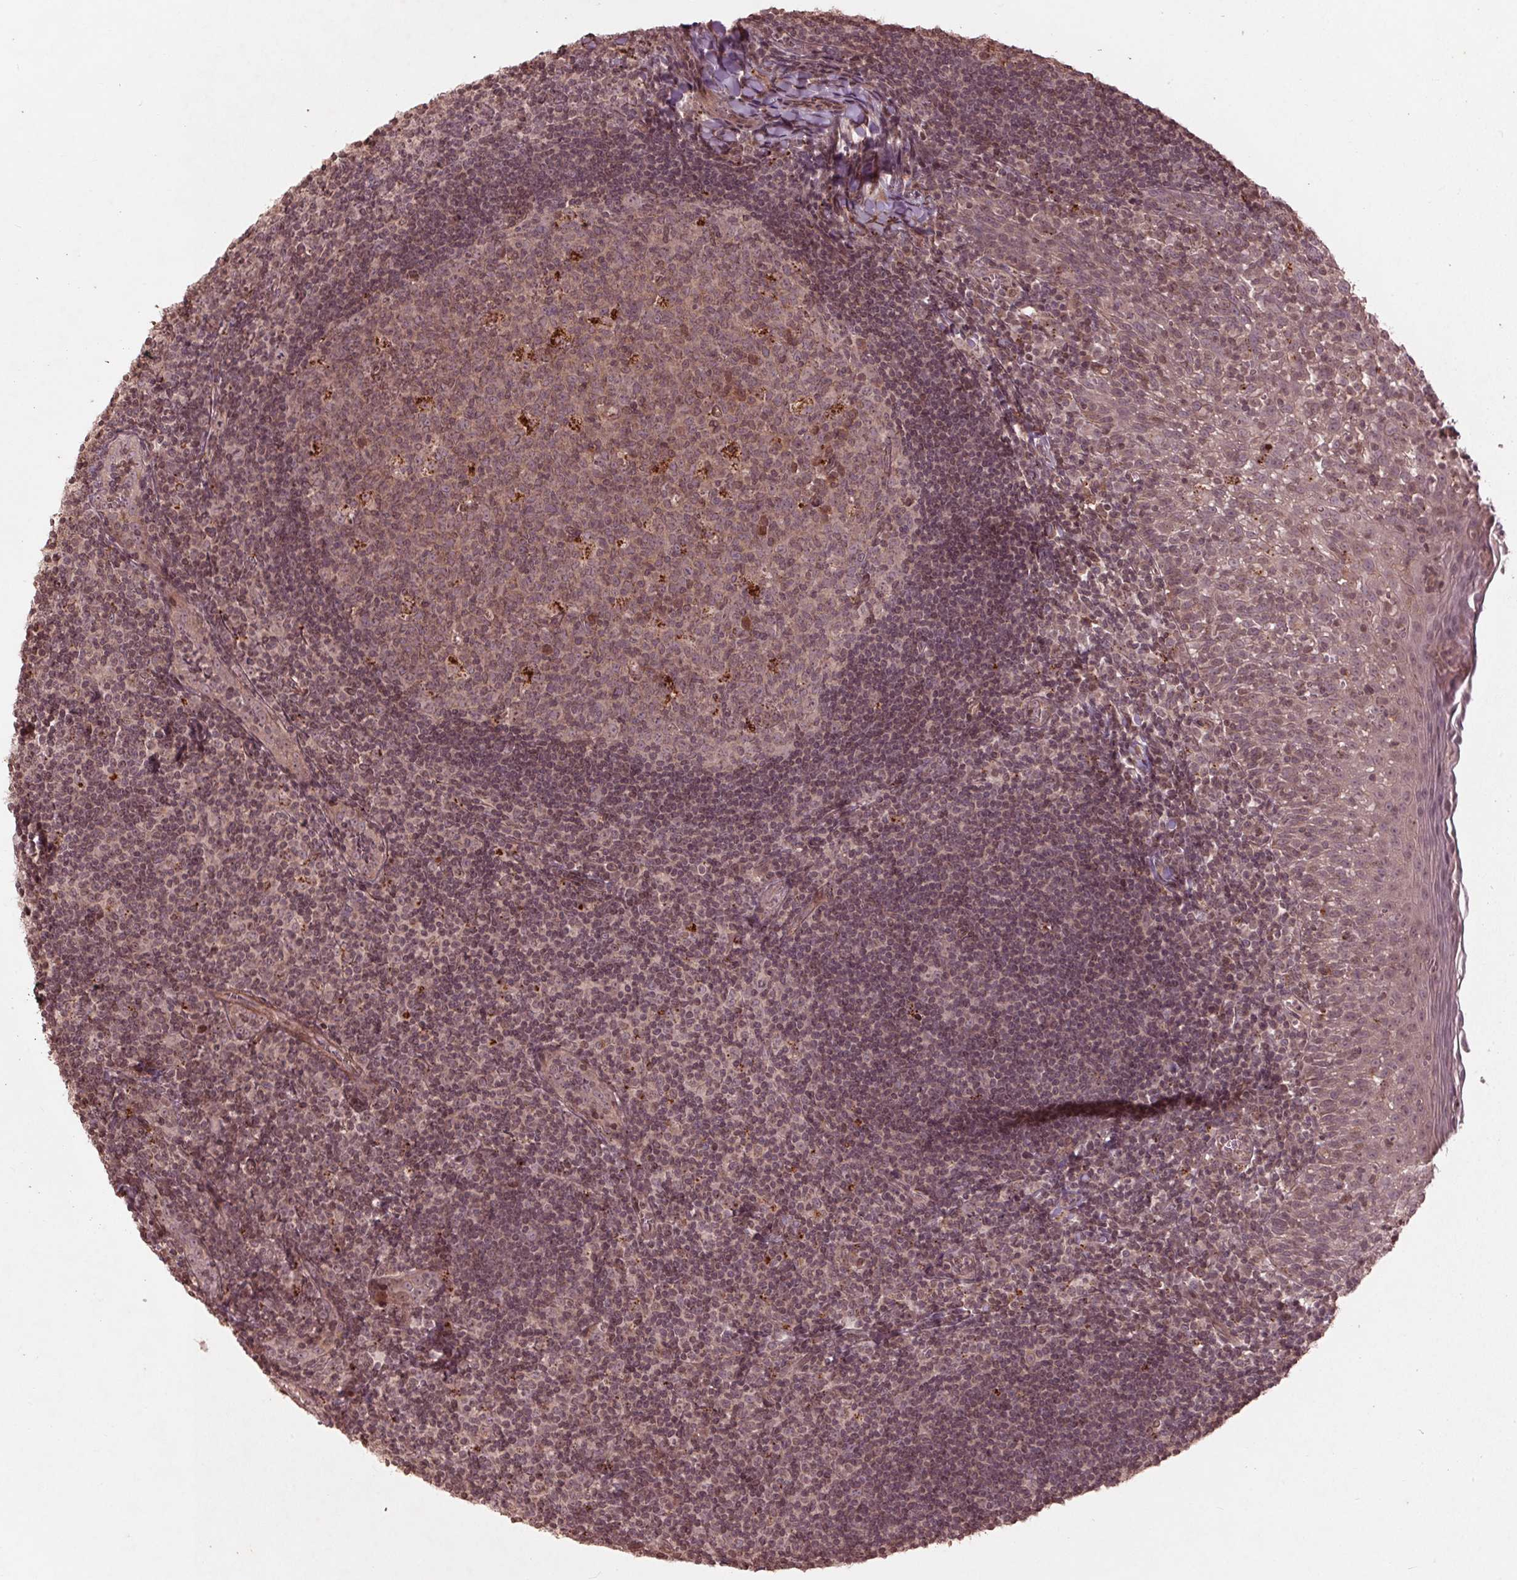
{"staining": {"intensity": "weak", "quantity": ">75%", "location": "cytoplasmic/membranous,nuclear"}, "tissue": "lymph node", "cell_type": "Germinal center cells", "image_type": "normal", "snomed": [{"axis": "morphology", "description": "Normal tissue, NOS"}, {"axis": "topography", "description": "Lymph node"}], "caption": "Benign lymph node was stained to show a protein in brown. There is low levels of weak cytoplasmic/membranous,nuclear positivity in approximately >75% of germinal center cells. The staining was performed using DAB, with brown indicating positive protein expression. Nuclei are stained blue with hematoxylin.", "gene": "CDKL4", "patient": {"sex": "female", "age": 21}}